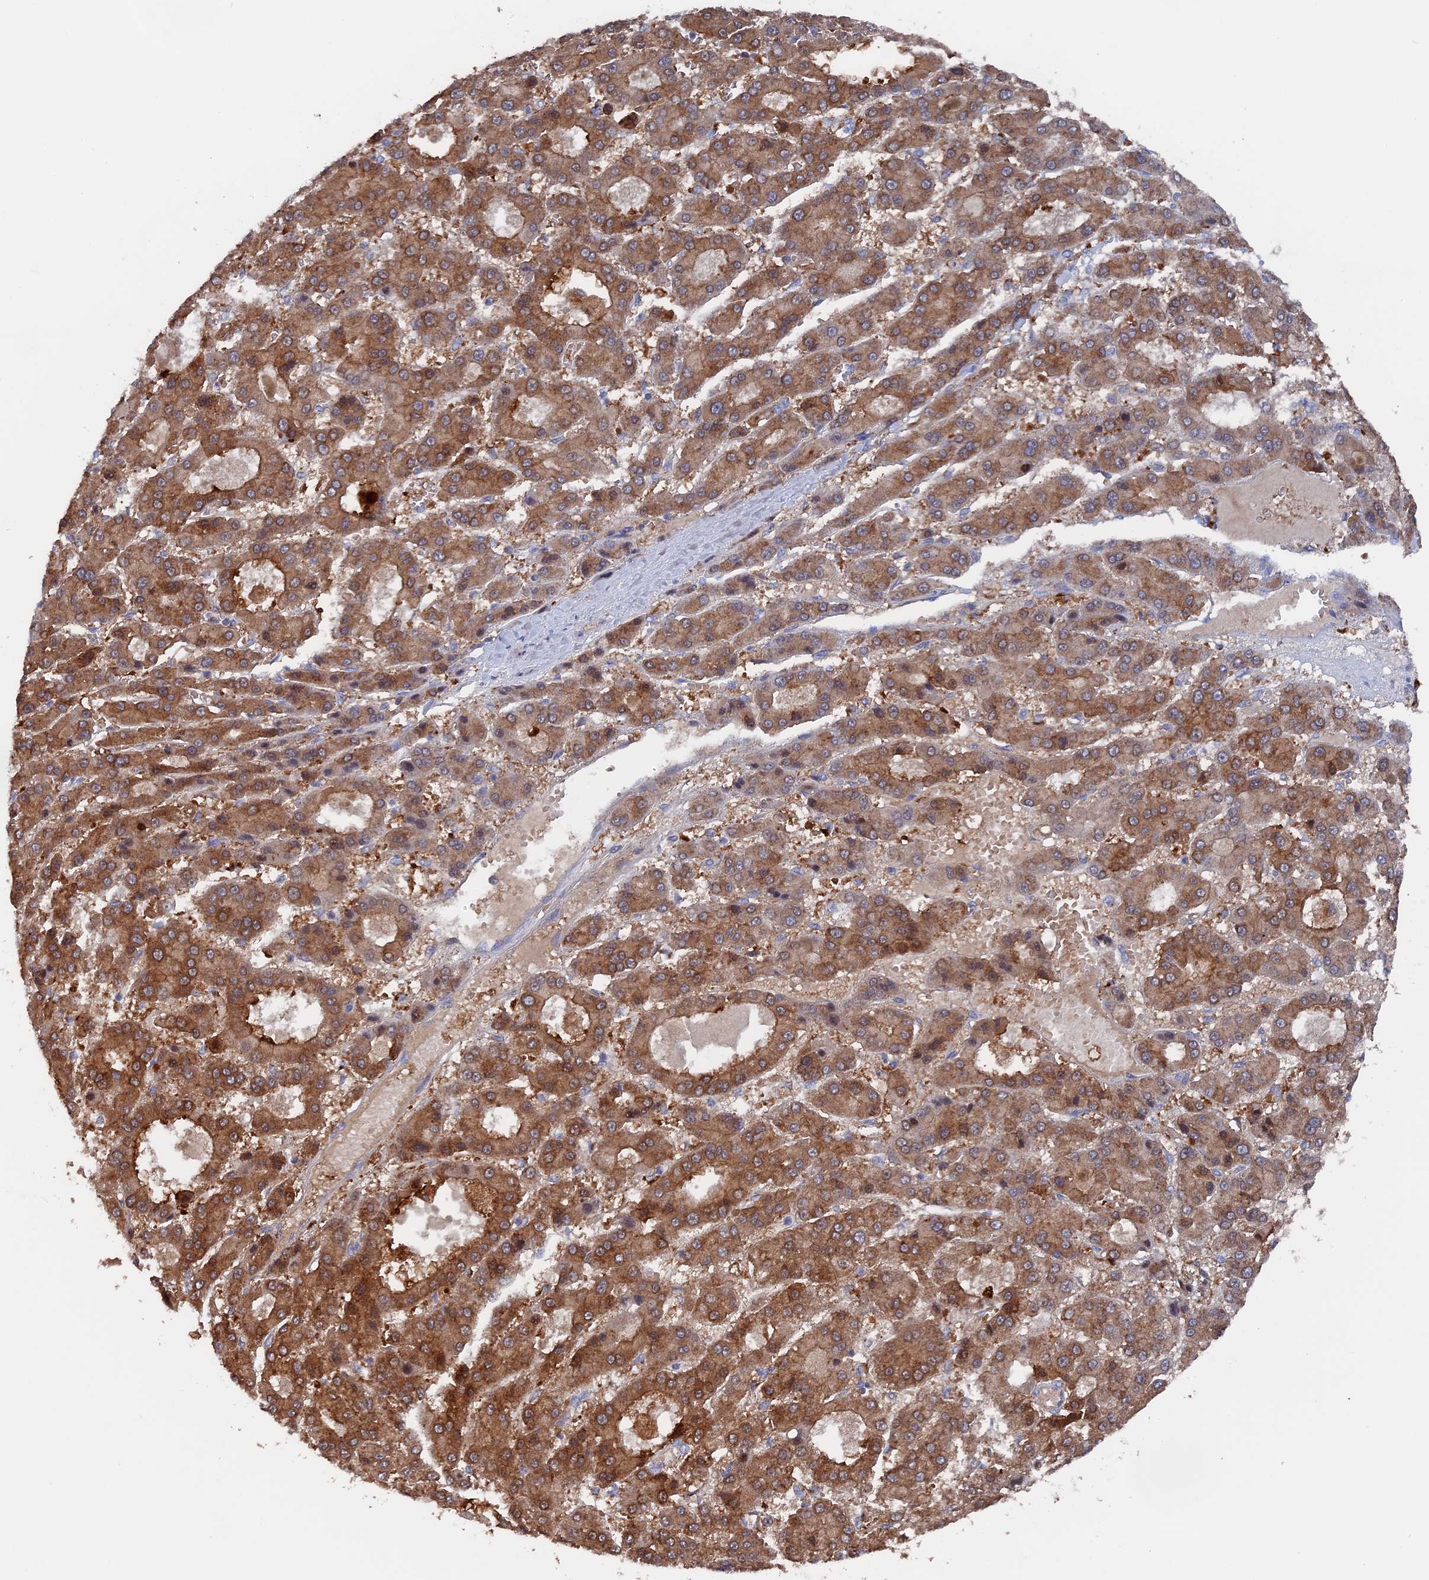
{"staining": {"intensity": "strong", "quantity": ">75%", "location": "cytoplasmic/membranous"}, "tissue": "liver cancer", "cell_type": "Tumor cells", "image_type": "cancer", "snomed": [{"axis": "morphology", "description": "Carcinoma, Hepatocellular, NOS"}, {"axis": "topography", "description": "Liver"}], "caption": "A micrograph showing strong cytoplasmic/membranous expression in about >75% of tumor cells in liver cancer (hepatocellular carcinoma), as visualized by brown immunohistochemical staining.", "gene": "SMG9", "patient": {"sex": "male", "age": 70}}